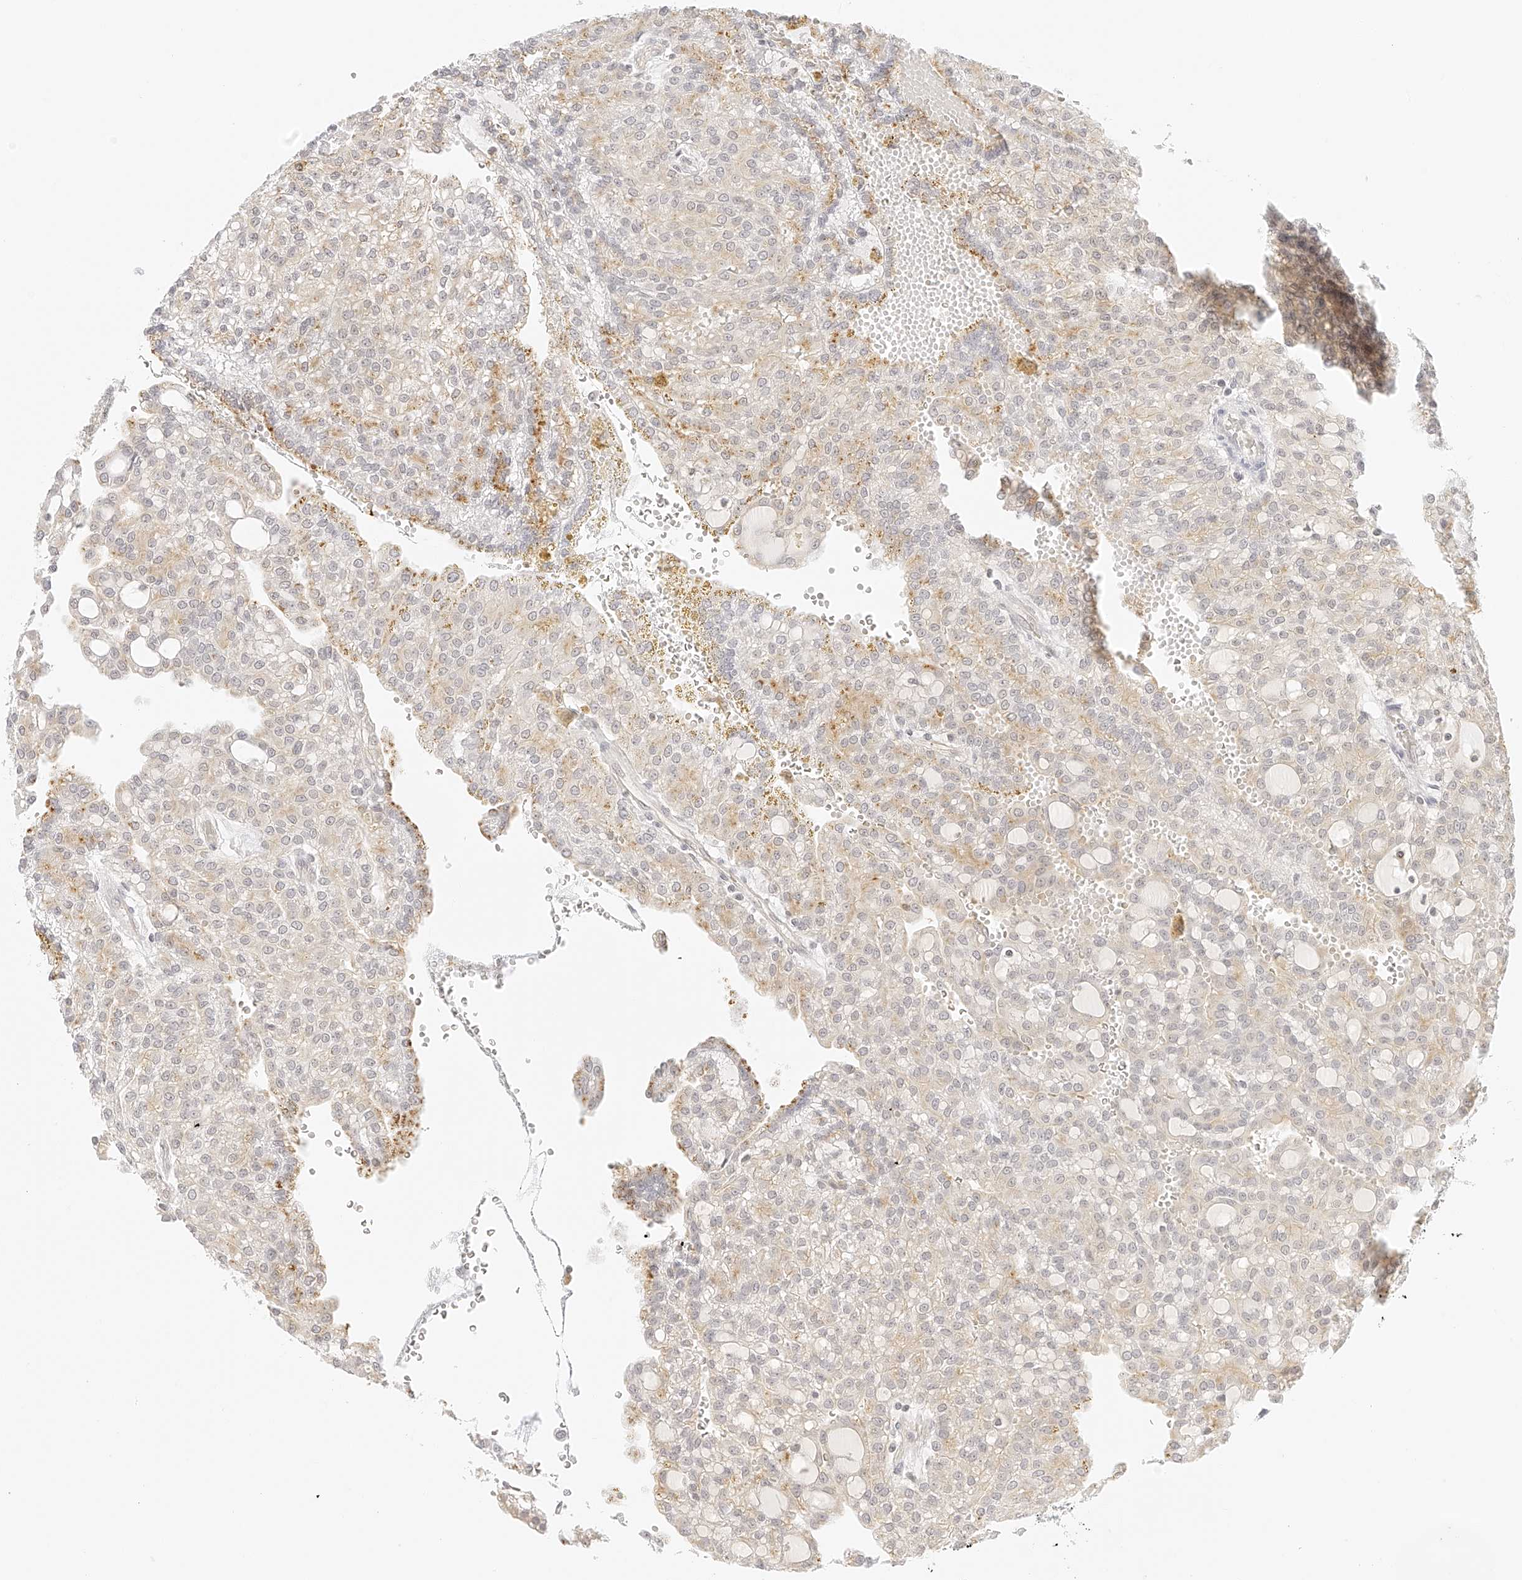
{"staining": {"intensity": "weak", "quantity": "25%-75%", "location": "cytoplasmic/membranous"}, "tissue": "renal cancer", "cell_type": "Tumor cells", "image_type": "cancer", "snomed": [{"axis": "morphology", "description": "Adenocarcinoma, NOS"}, {"axis": "topography", "description": "Kidney"}], "caption": "Immunohistochemistry (IHC) image of neoplastic tissue: human renal cancer stained using immunohistochemistry (IHC) shows low levels of weak protein expression localized specifically in the cytoplasmic/membranous of tumor cells, appearing as a cytoplasmic/membranous brown color.", "gene": "ZFP69", "patient": {"sex": "male", "age": 63}}